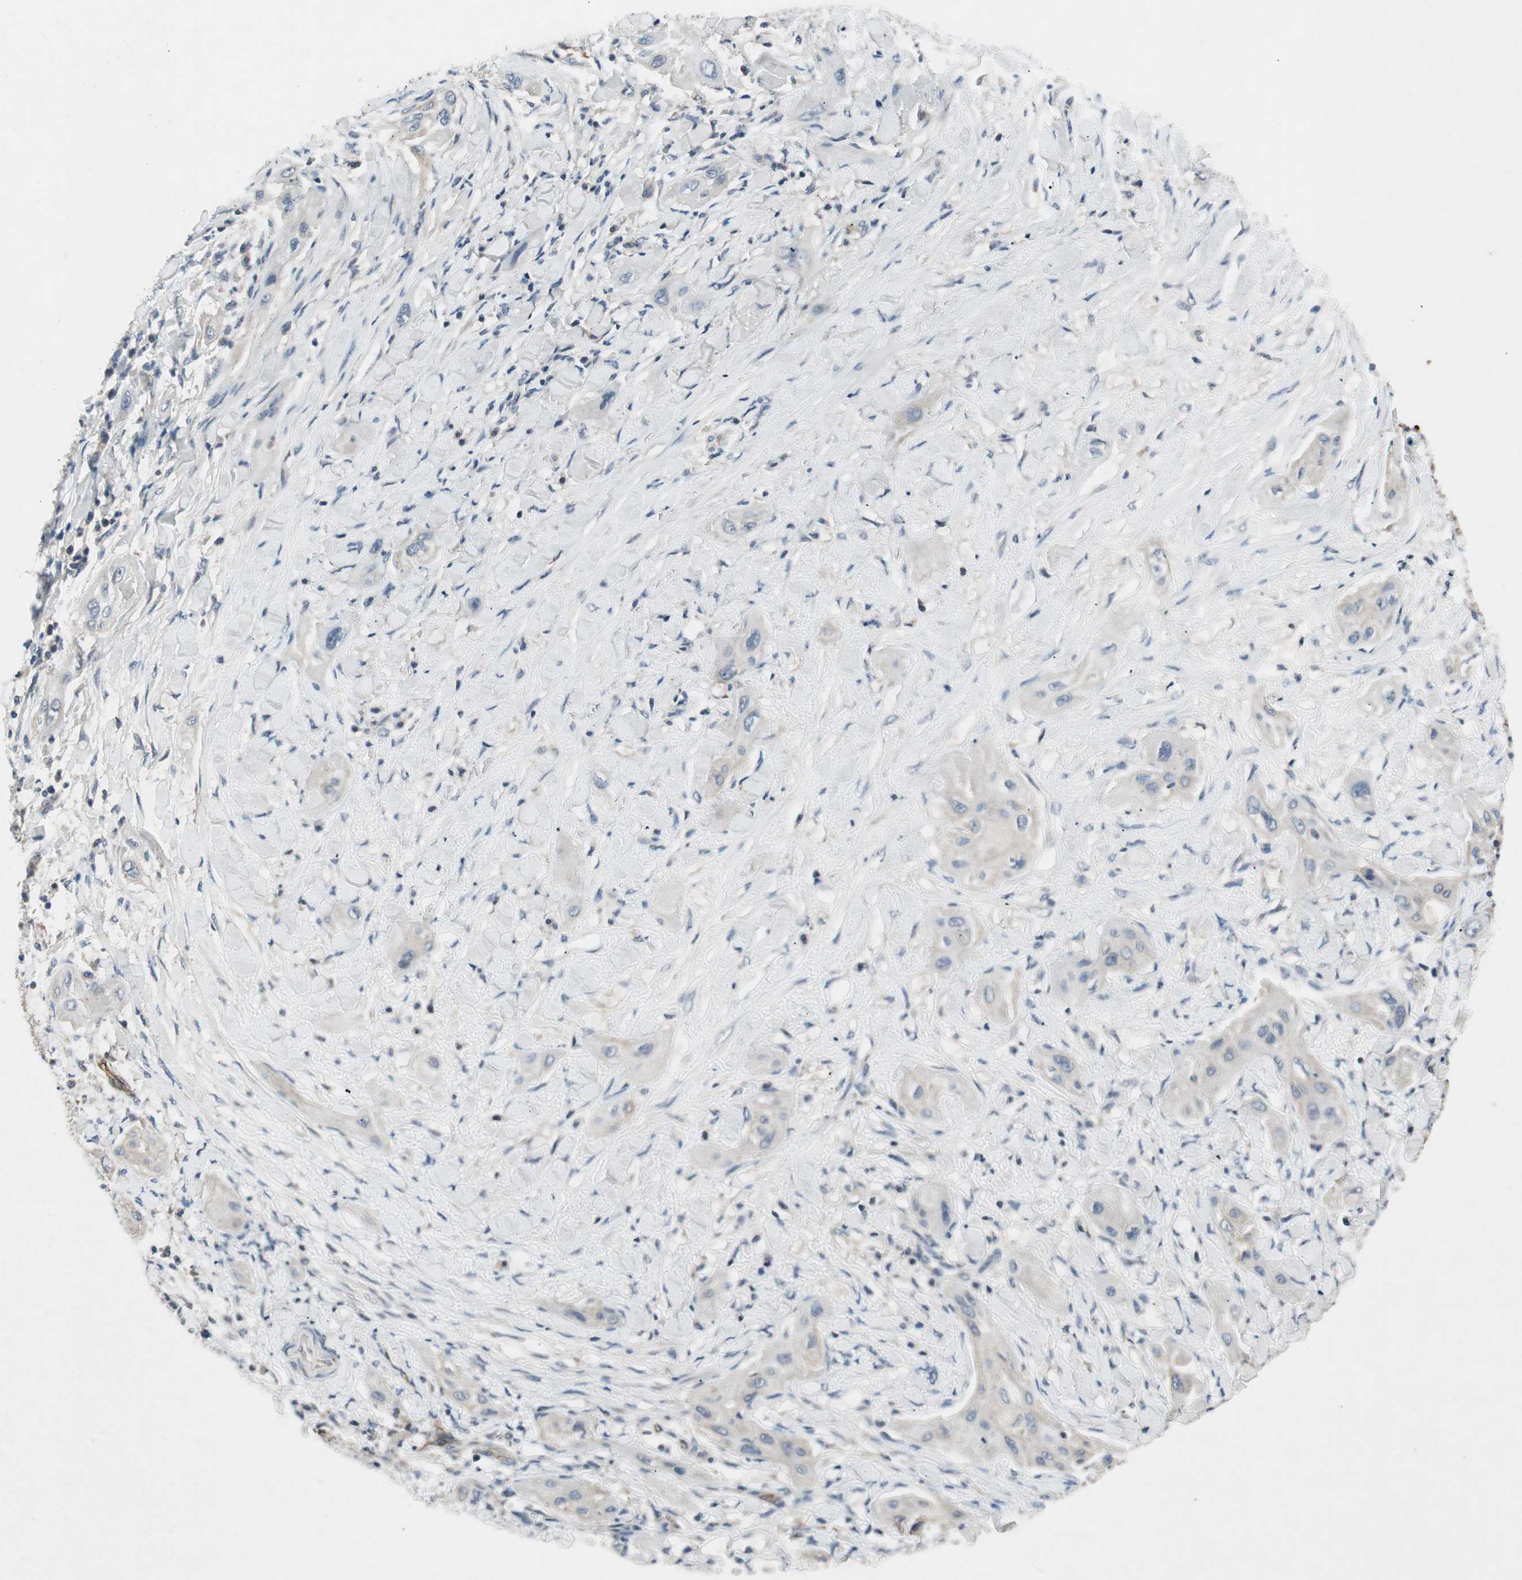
{"staining": {"intensity": "negative", "quantity": "none", "location": "none"}, "tissue": "lung cancer", "cell_type": "Tumor cells", "image_type": "cancer", "snomed": [{"axis": "morphology", "description": "Squamous cell carcinoma, NOS"}, {"axis": "topography", "description": "Lung"}], "caption": "Human lung squamous cell carcinoma stained for a protein using IHC reveals no expression in tumor cells.", "gene": "ALPL", "patient": {"sex": "female", "age": 47}}